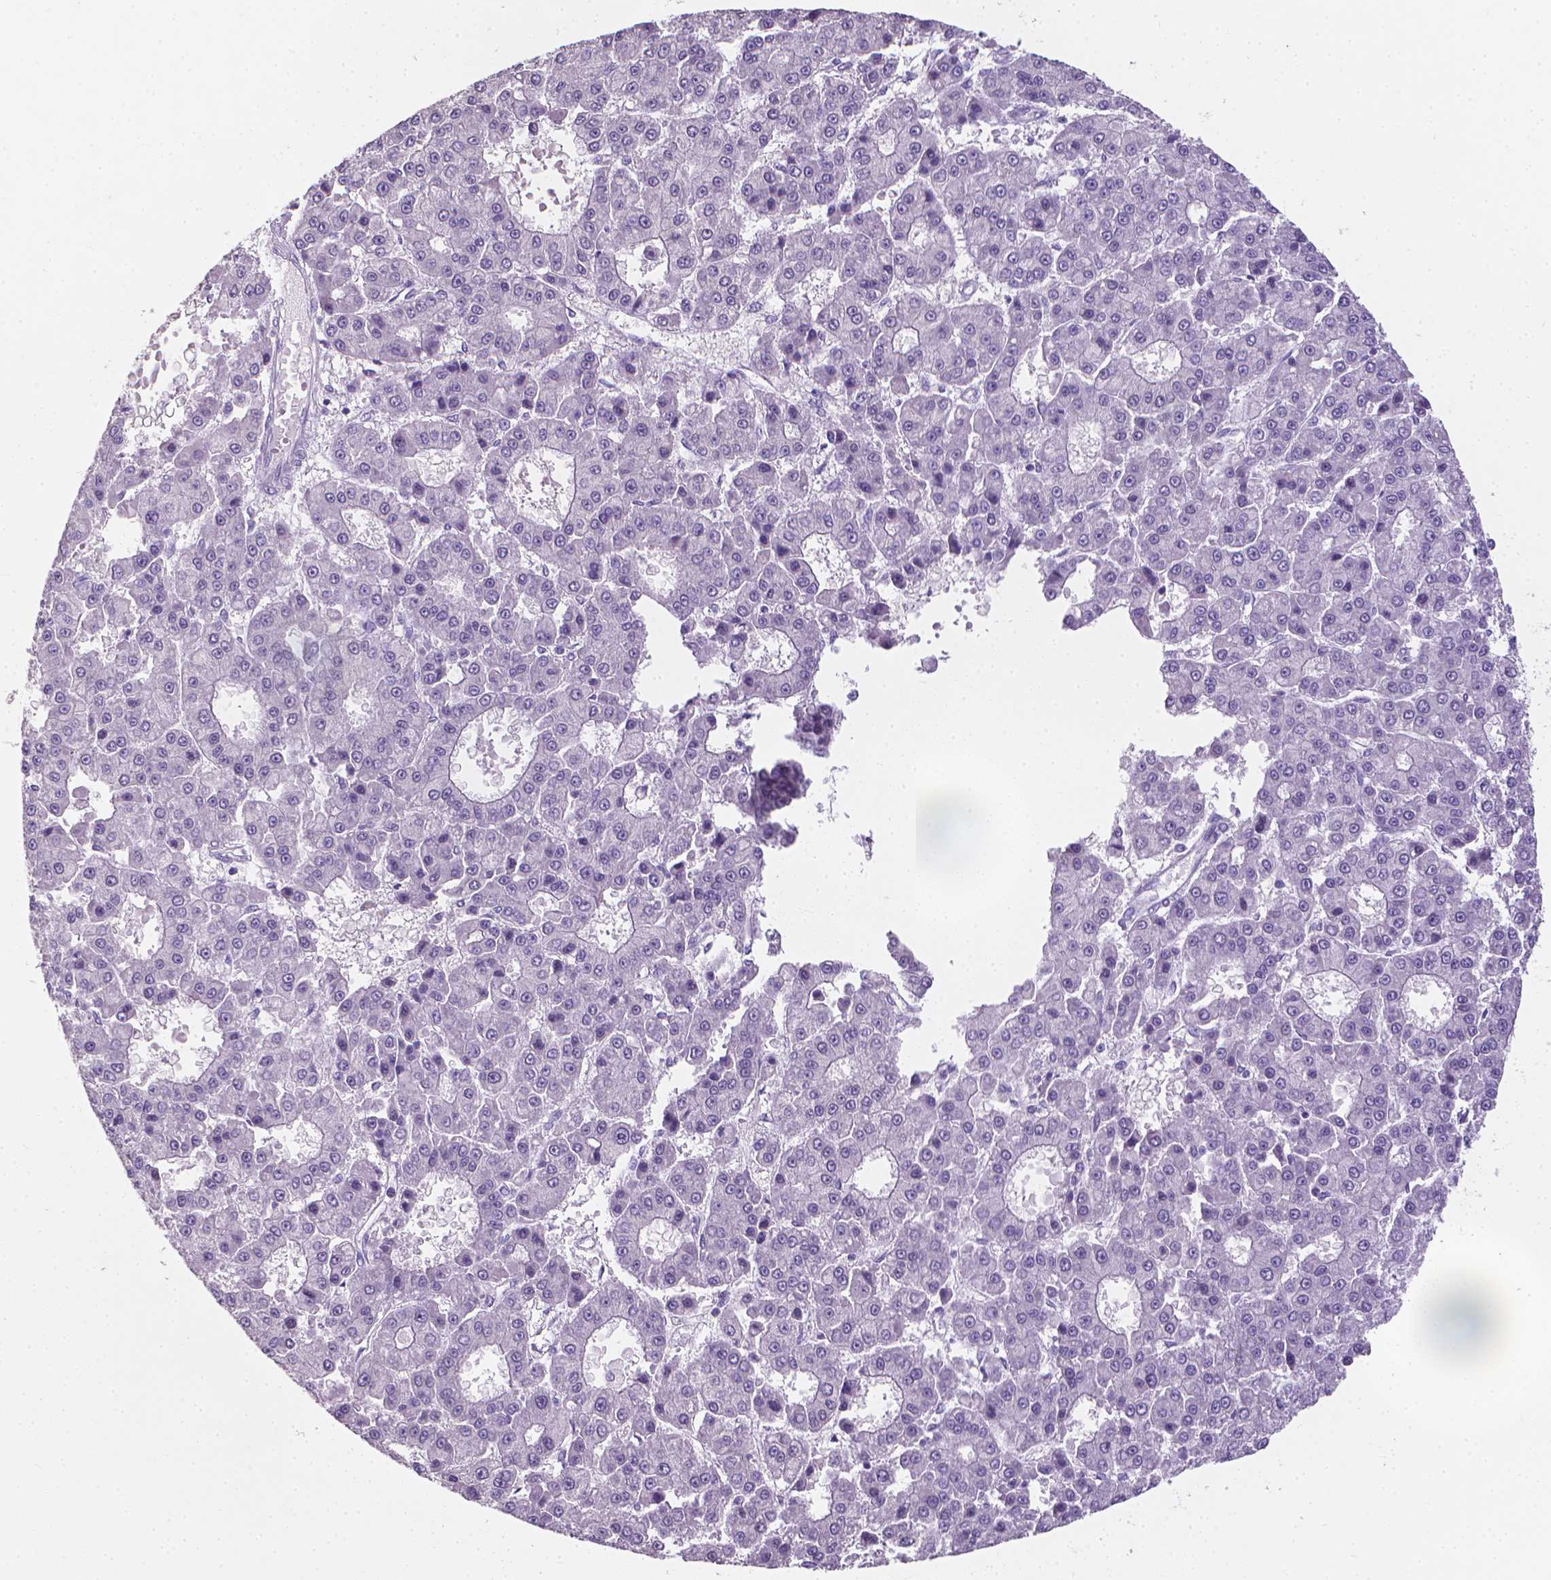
{"staining": {"intensity": "negative", "quantity": "none", "location": "none"}, "tissue": "liver cancer", "cell_type": "Tumor cells", "image_type": "cancer", "snomed": [{"axis": "morphology", "description": "Carcinoma, Hepatocellular, NOS"}, {"axis": "topography", "description": "Liver"}], "caption": "Tumor cells show no significant positivity in liver hepatocellular carcinoma.", "gene": "XPNPEP2", "patient": {"sex": "male", "age": 70}}